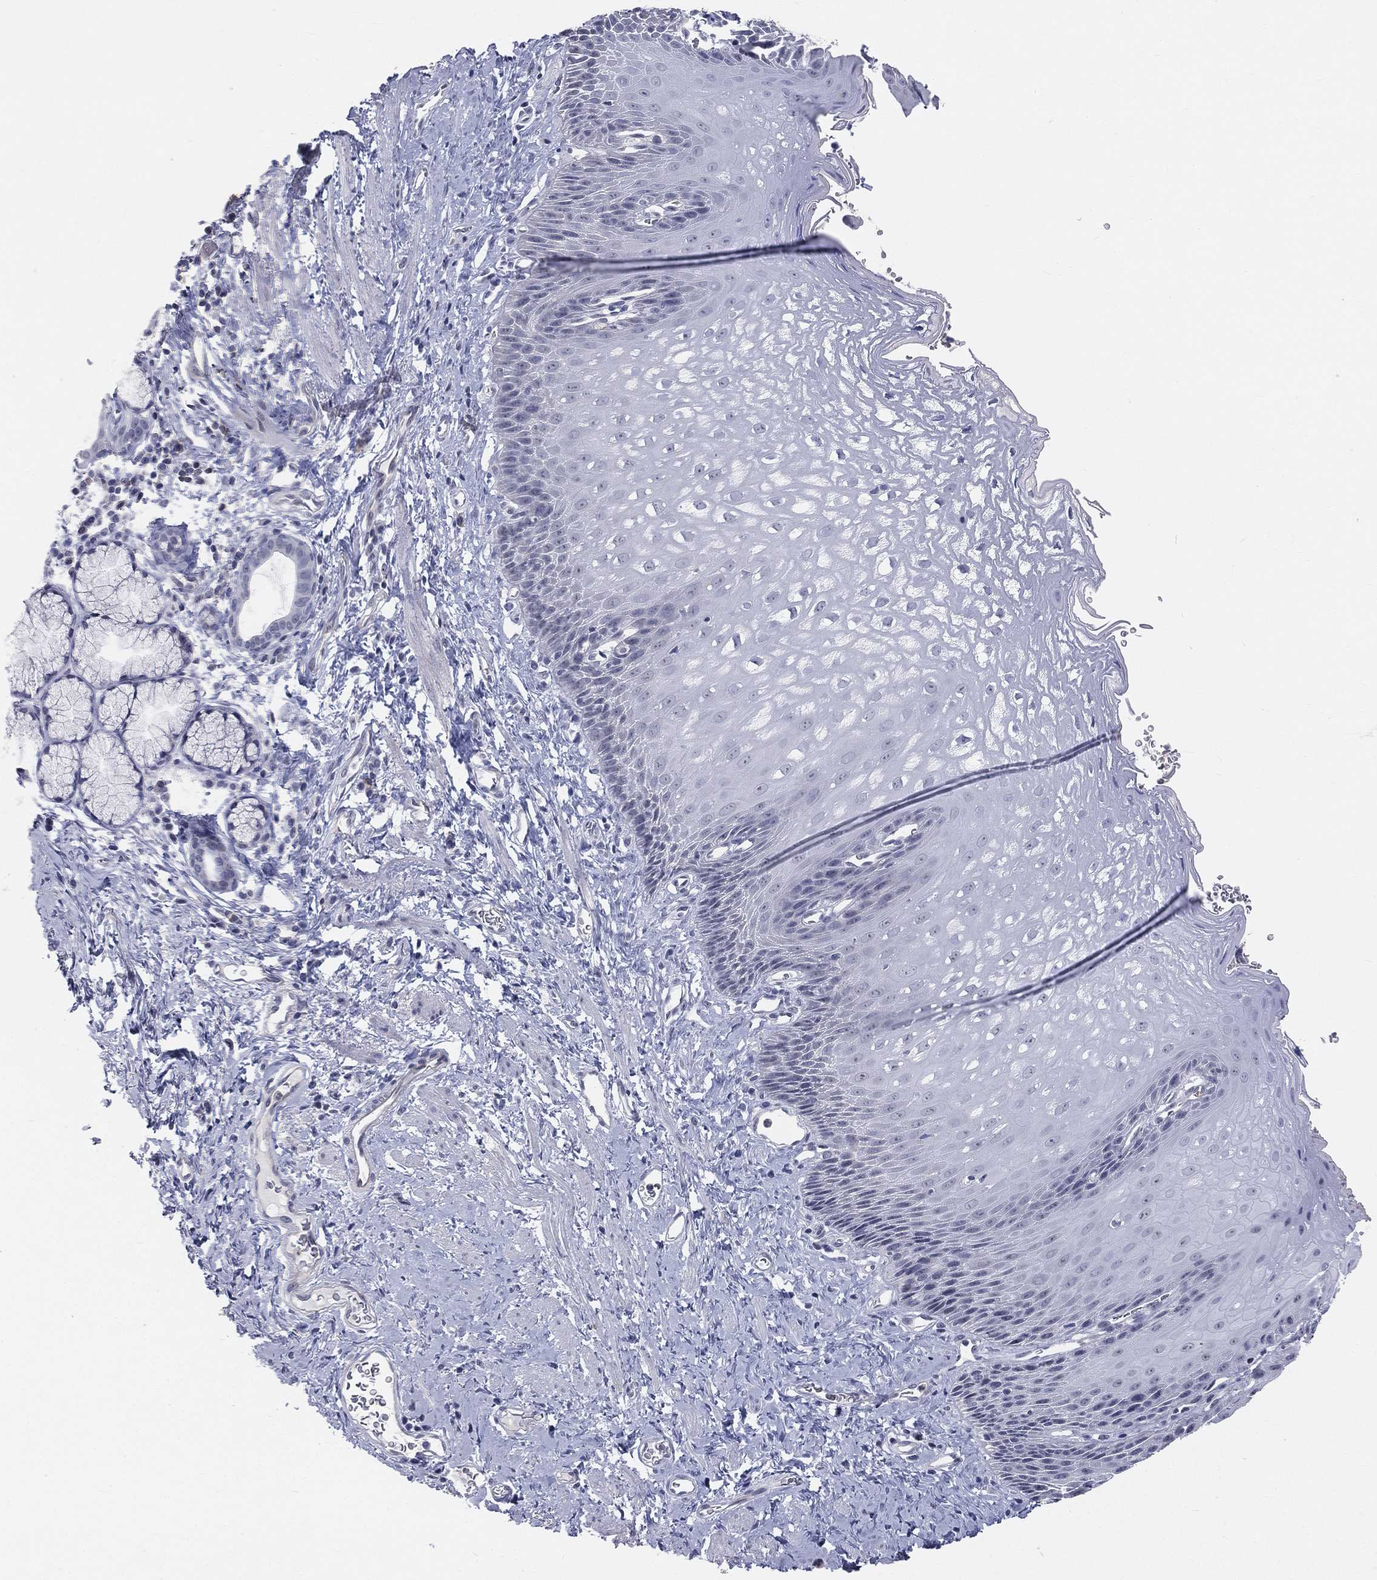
{"staining": {"intensity": "negative", "quantity": "none", "location": "none"}, "tissue": "esophagus", "cell_type": "Squamous epithelial cells", "image_type": "normal", "snomed": [{"axis": "morphology", "description": "Normal tissue, NOS"}, {"axis": "topography", "description": "Esophagus"}], "caption": "Unremarkable esophagus was stained to show a protein in brown. There is no significant staining in squamous epithelial cells. (Immunohistochemistry (ihc), brightfield microscopy, high magnification).", "gene": "CD22", "patient": {"sex": "male", "age": 64}}